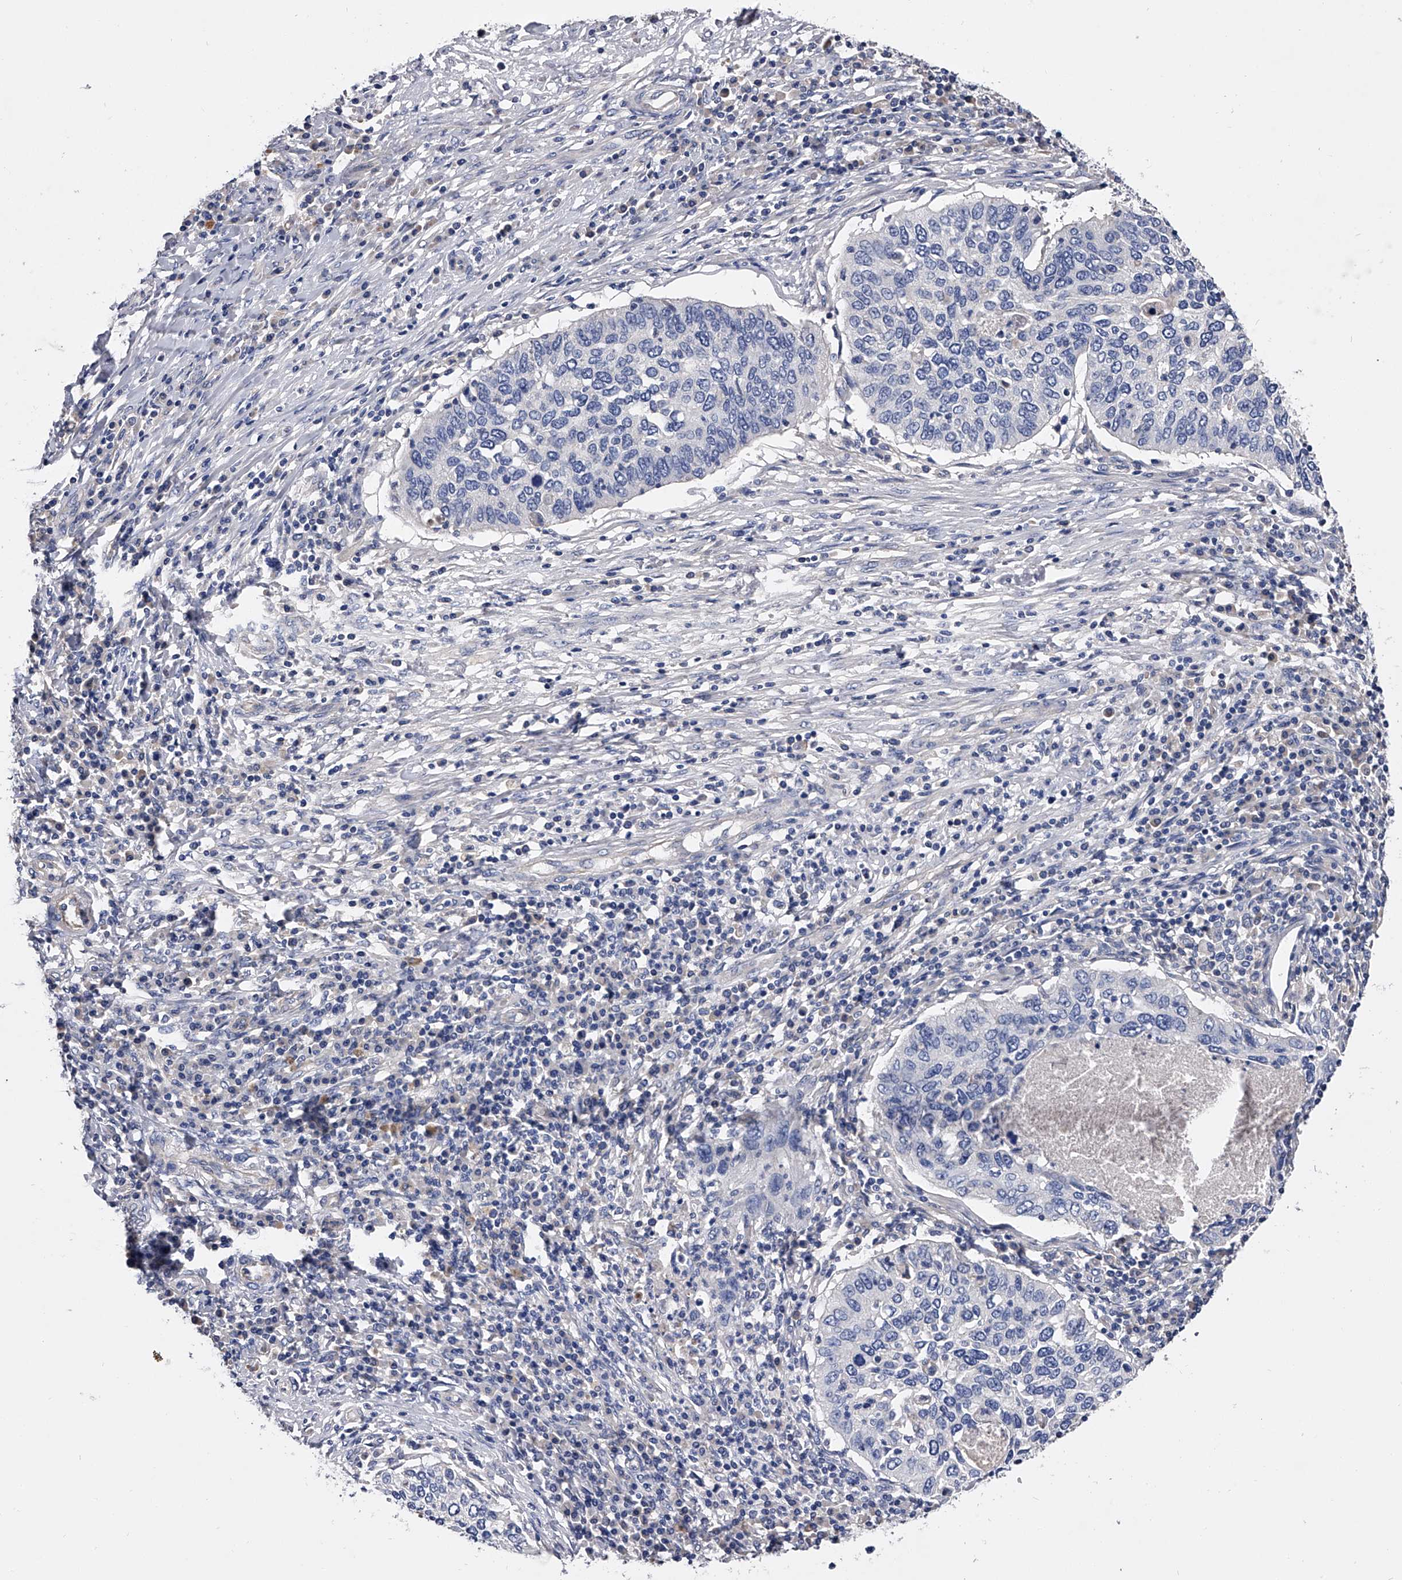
{"staining": {"intensity": "negative", "quantity": "none", "location": "none"}, "tissue": "cervical cancer", "cell_type": "Tumor cells", "image_type": "cancer", "snomed": [{"axis": "morphology", "description": "Squamous cell carcinoma, NOS"}, {"axis": "topography", "description": "Cervix"}], "caption": "IHC photomicrograph of neoplastic tissue: human cervical squamous cell carcinoma stained with DAB (3,3'-diaminobenzidine) demonstrates no significant protein staining in tumor cells. (DAB (3,3'-diaminobenzidine) immunohistochemistry, high magnification).", "gene": "EFCAB7", "patient": {"sex": "female", "age": 38}}